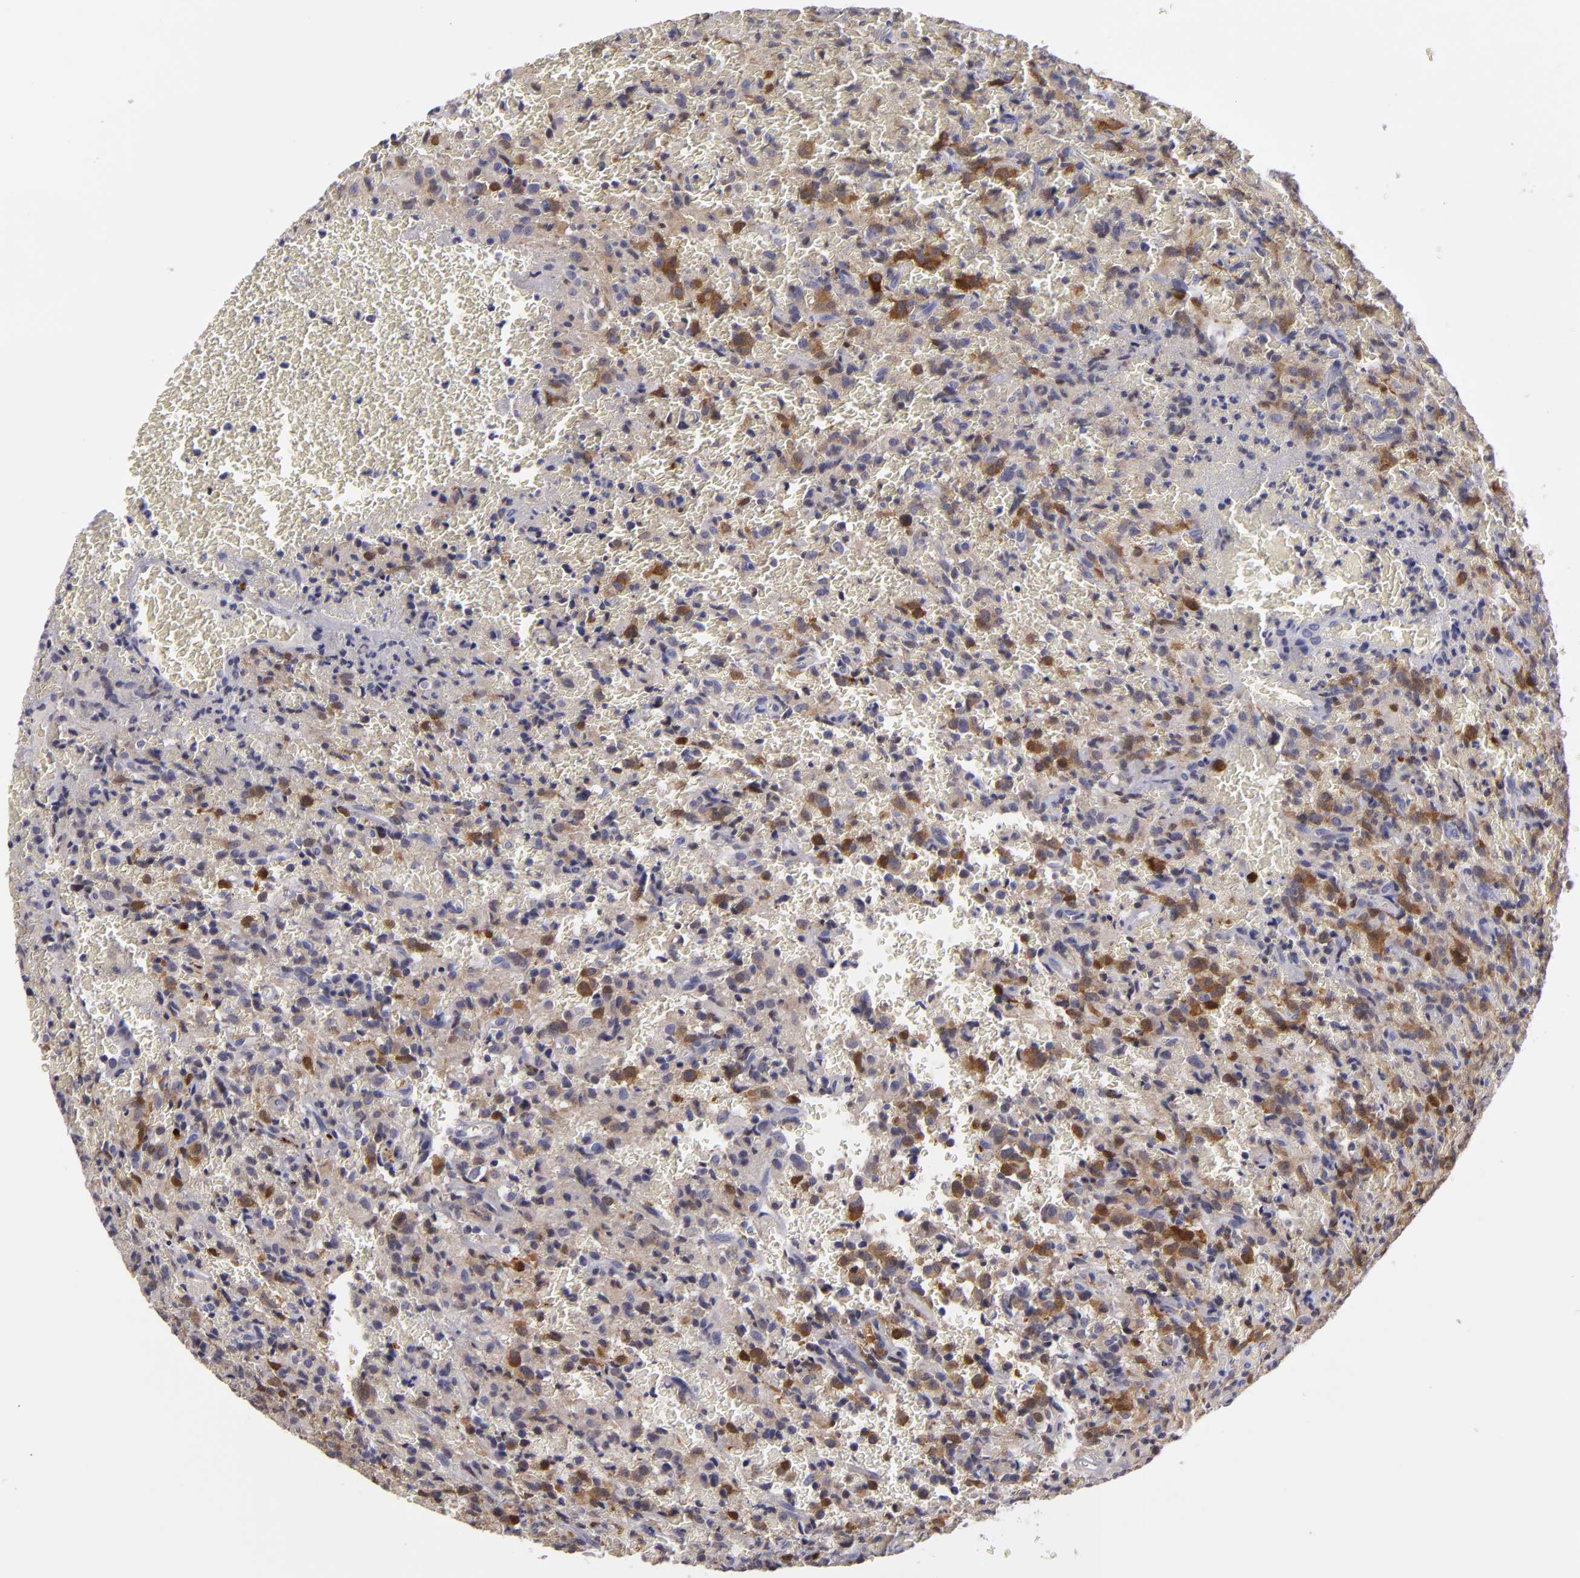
{"staining": {"intensity": "moderate", "quantity": "25%-75%", "location": "nuclear"}, "tissue": "glioma", "cell_type": "Tumor cells", "image_type": "cancer", "snomed": [{"axis": "morphology", "description": "Glioma, malignant, High grade"}, {"axis": "topography", "description": "Brain"}], "caption": "The image displays a brown stain indicating the presence of a protein in the nuclear of tumor cells in glioma.", "gene": "EFS", "patient": {"sex": "male", "age": 56}}